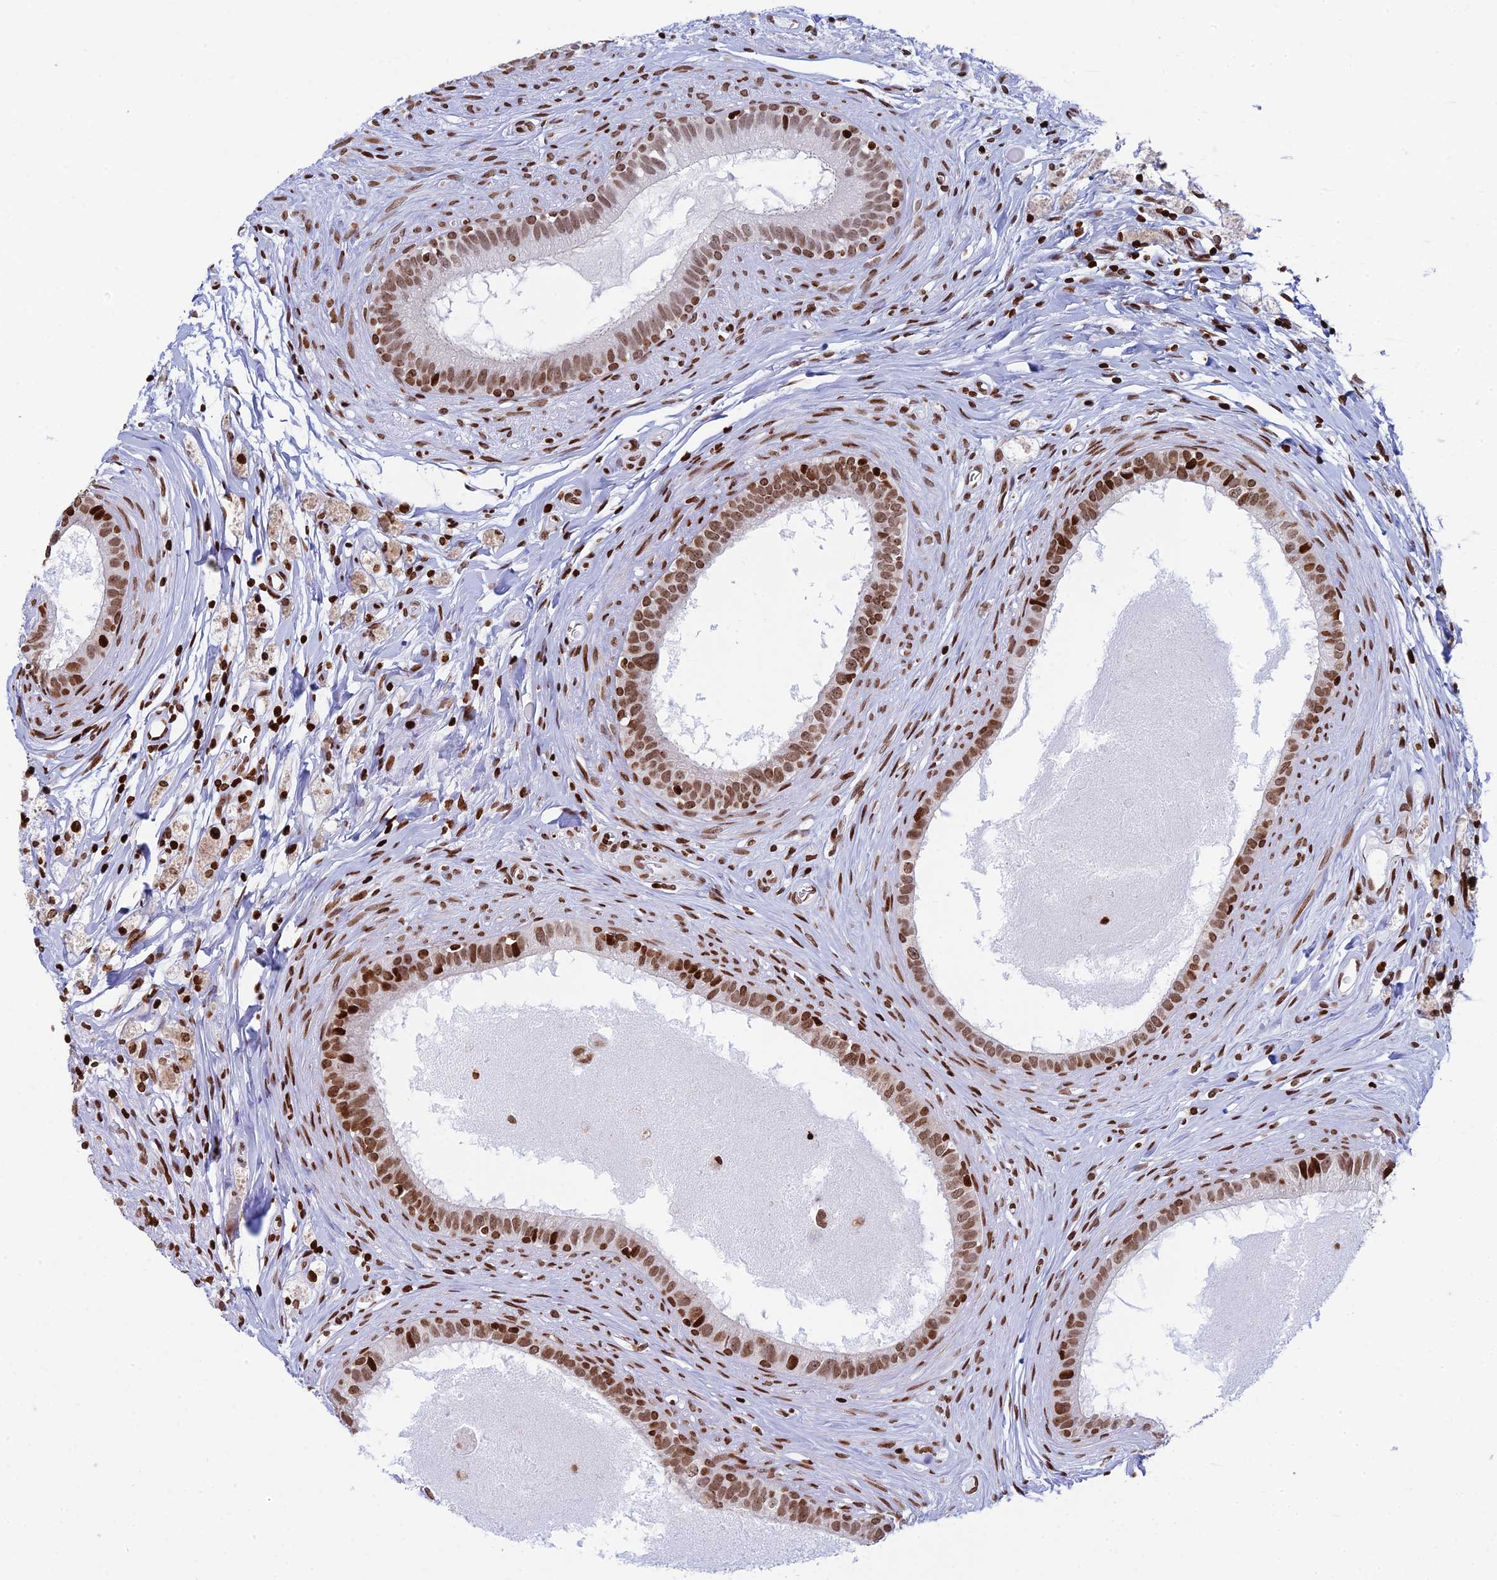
{"staining": {"intensity": "moderate", "quantity": ">75%", "location": "nuclear"}, "tissue": "epididymis", "cell_type": "Glandular cells", "image_type": "normal", "snomed": [{"axis": "morphology", "description": "Normal tissue, NOS"}, {"axis": "topography", "description": "Epididymis"}], "caption": "Immunohistochemistry (IHC) of unremarkable epididymis shows medium levels of moderate nuclear expression in about >75% of glandular cells.", "gene": "RPAP1", "patient": {"sex": "male", "age": 80}}